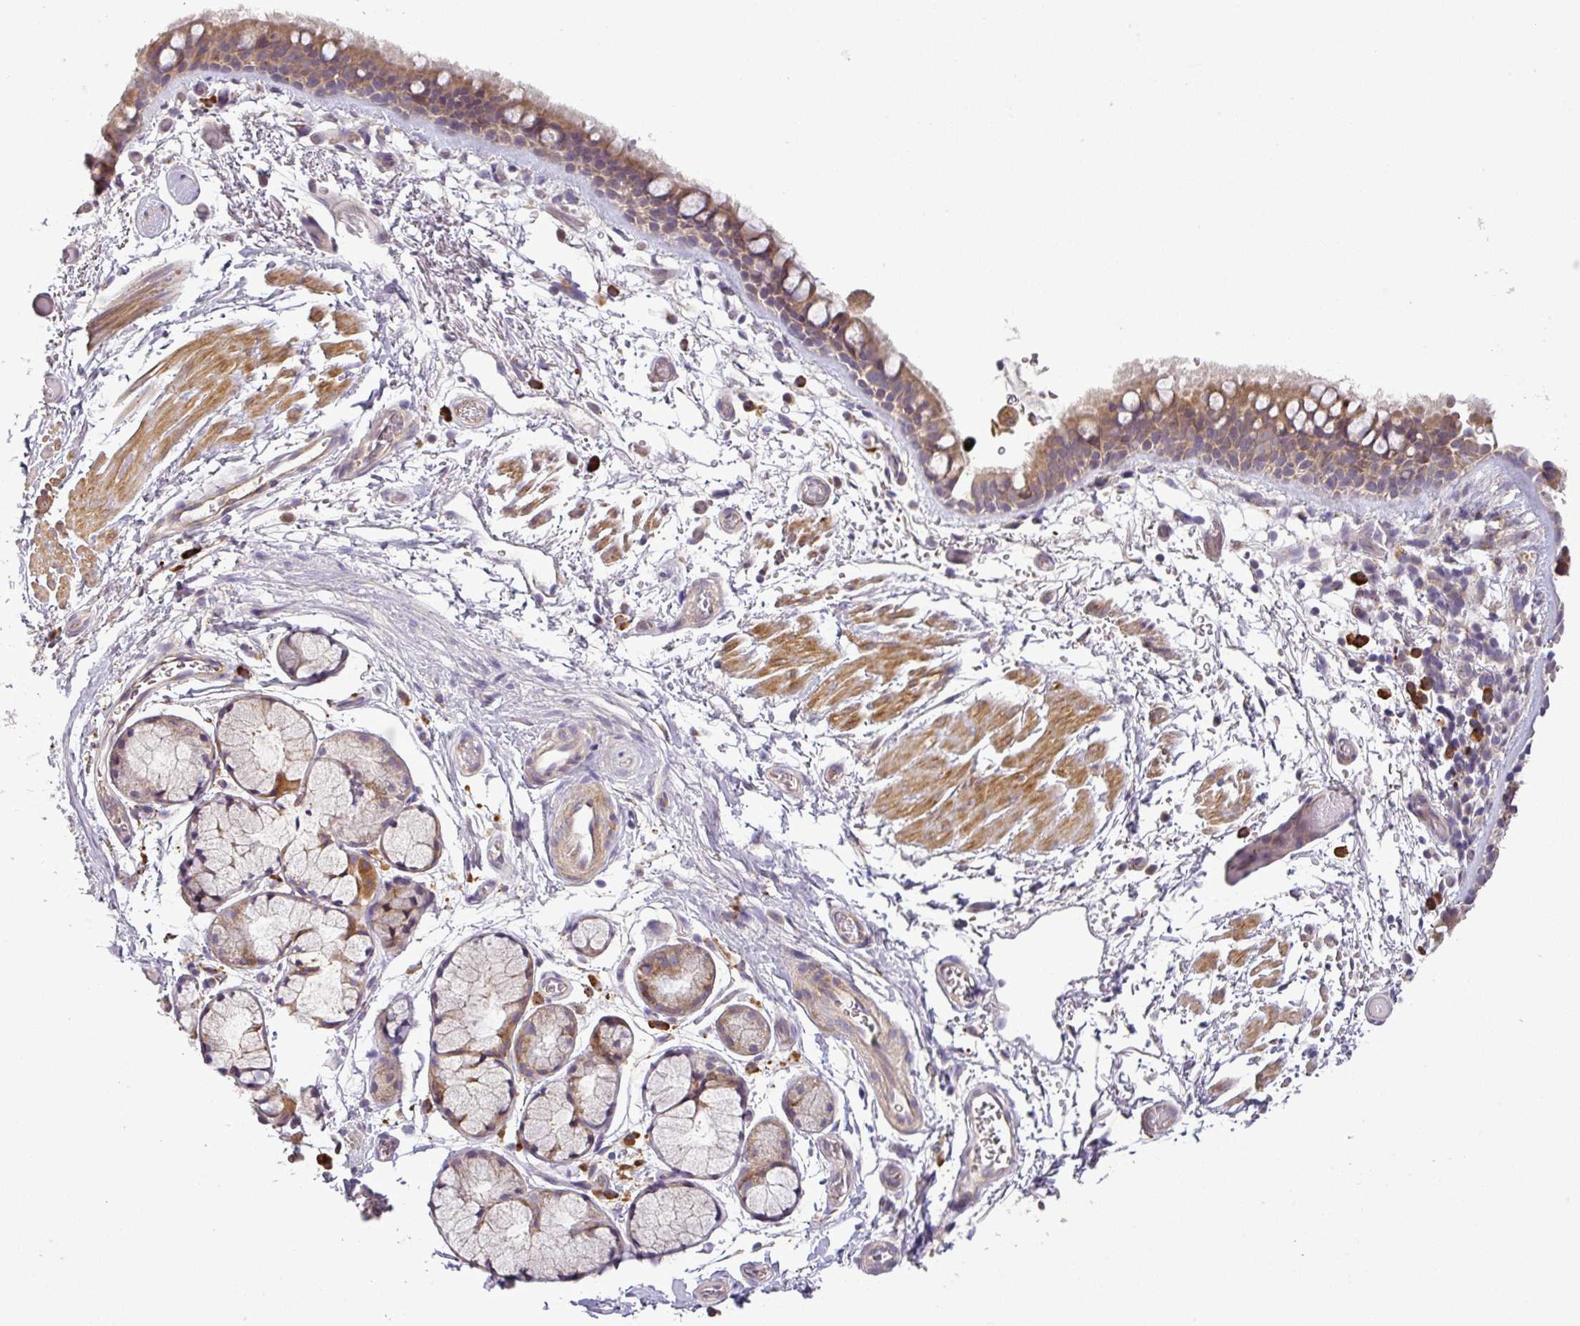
{"staining": {"intensity": "moderate", "quantity": "25%-75%", "location": "cytoplasmic/membranous"}, "tissue": "bronchus", "cell_type": "Respiratory epithelial cells", "image_type": "normal", "snomed": [{"axis": "morphology", "description": "Normal tissue, NOS"}, {"axis": "topography", "description": "Bronchus"}], "caption": "Respiratory epithelial cells demonstrate moderate cytoplasmic/membranous positivity in approximately 25%-75% of cells in benign bronchus.", "gene": "MOCS3", "patient": {"sex": "male", "age": 65}}